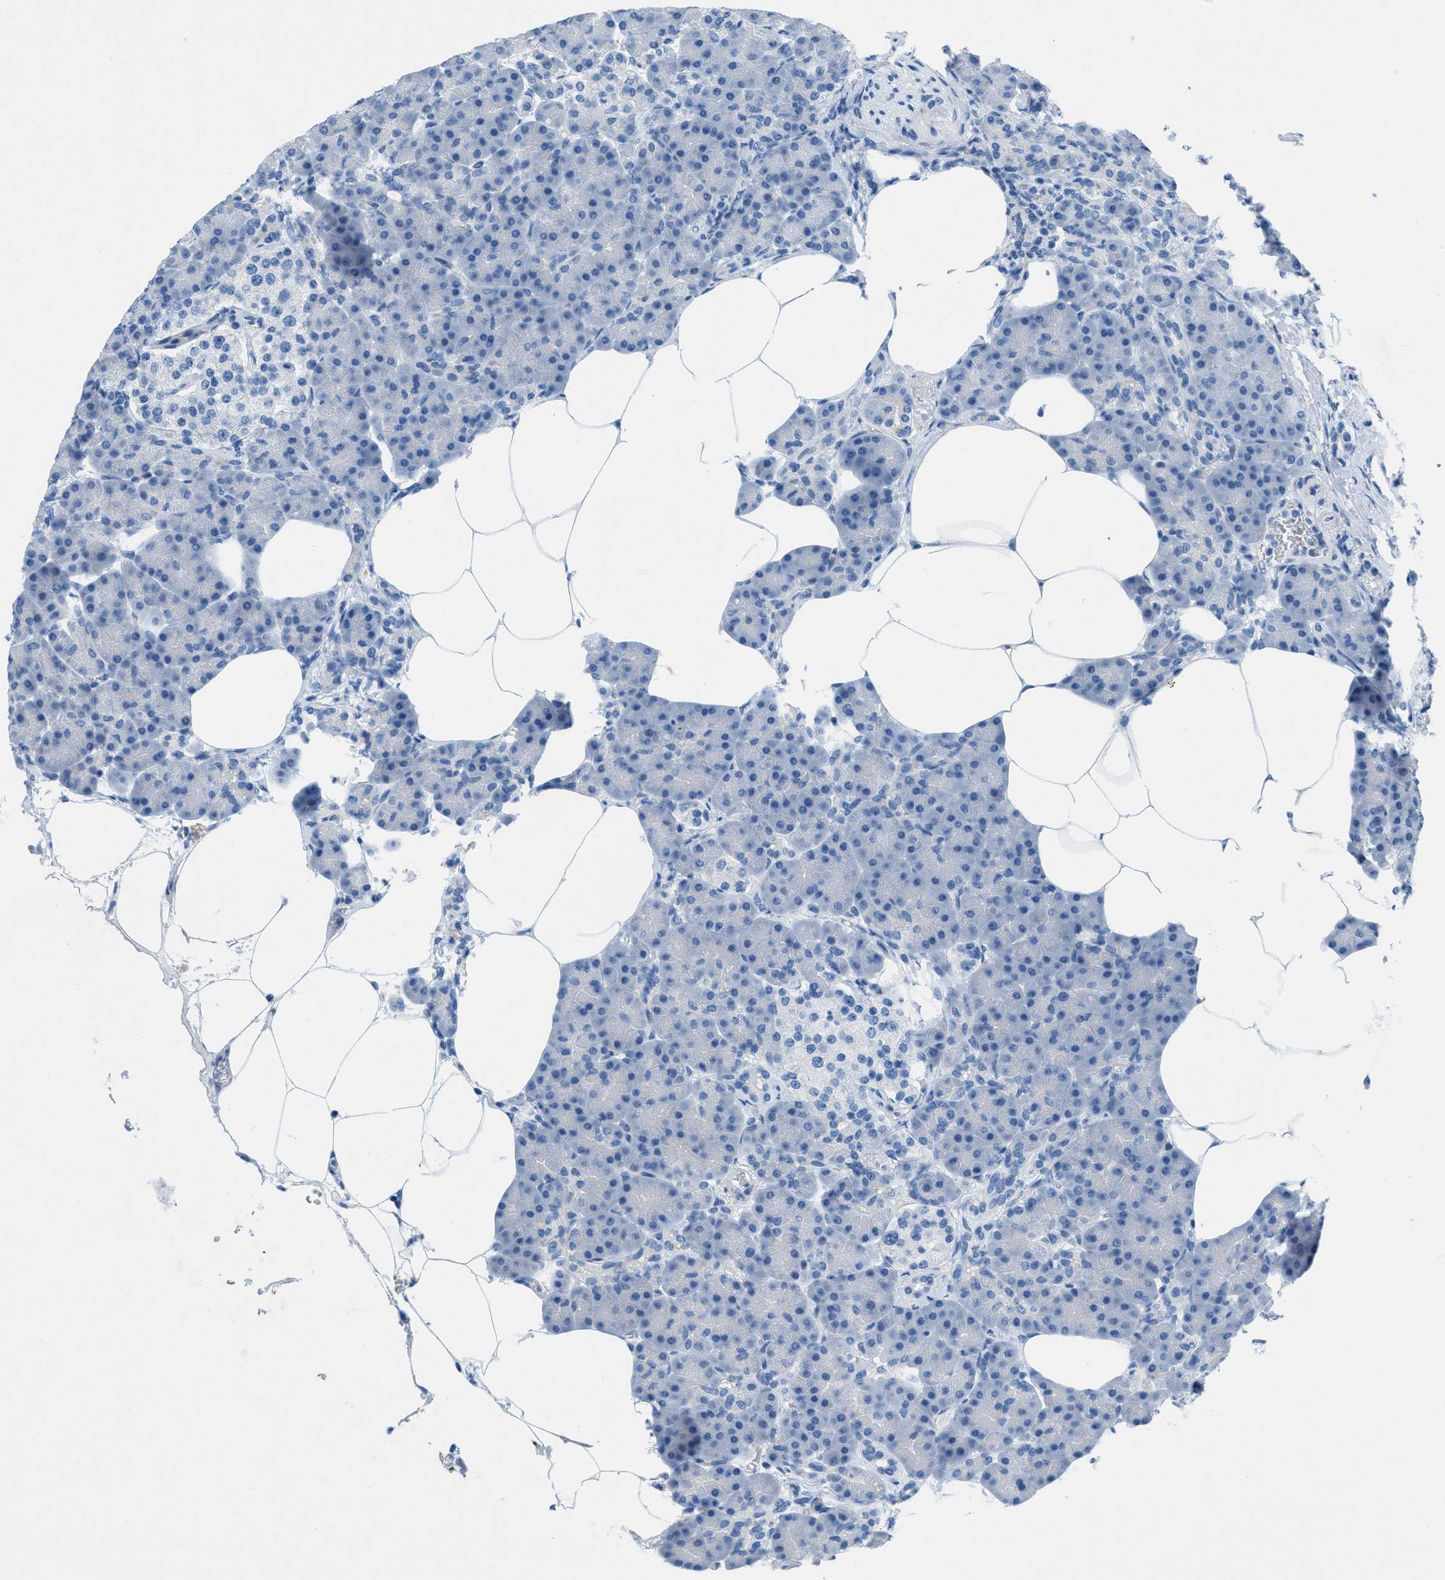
{"staining": {"intensity": "negative", "quantity": "none", "location": "none"}, "tissue": "pancreas", "cell_type": "Exocrine glandular cells", "image_type": "normal", "snomed": [{"axis": "morphology", "description": "Normal tissue, NOS"}, {"axis": "topography", "description": "Pancreas"}], "caption": "An image of pancreas stained for a protein shows no brown staining in exocrine glandular cells.", "gene": "GALNT17", "patient": {"sex": "female", "age": 70}}